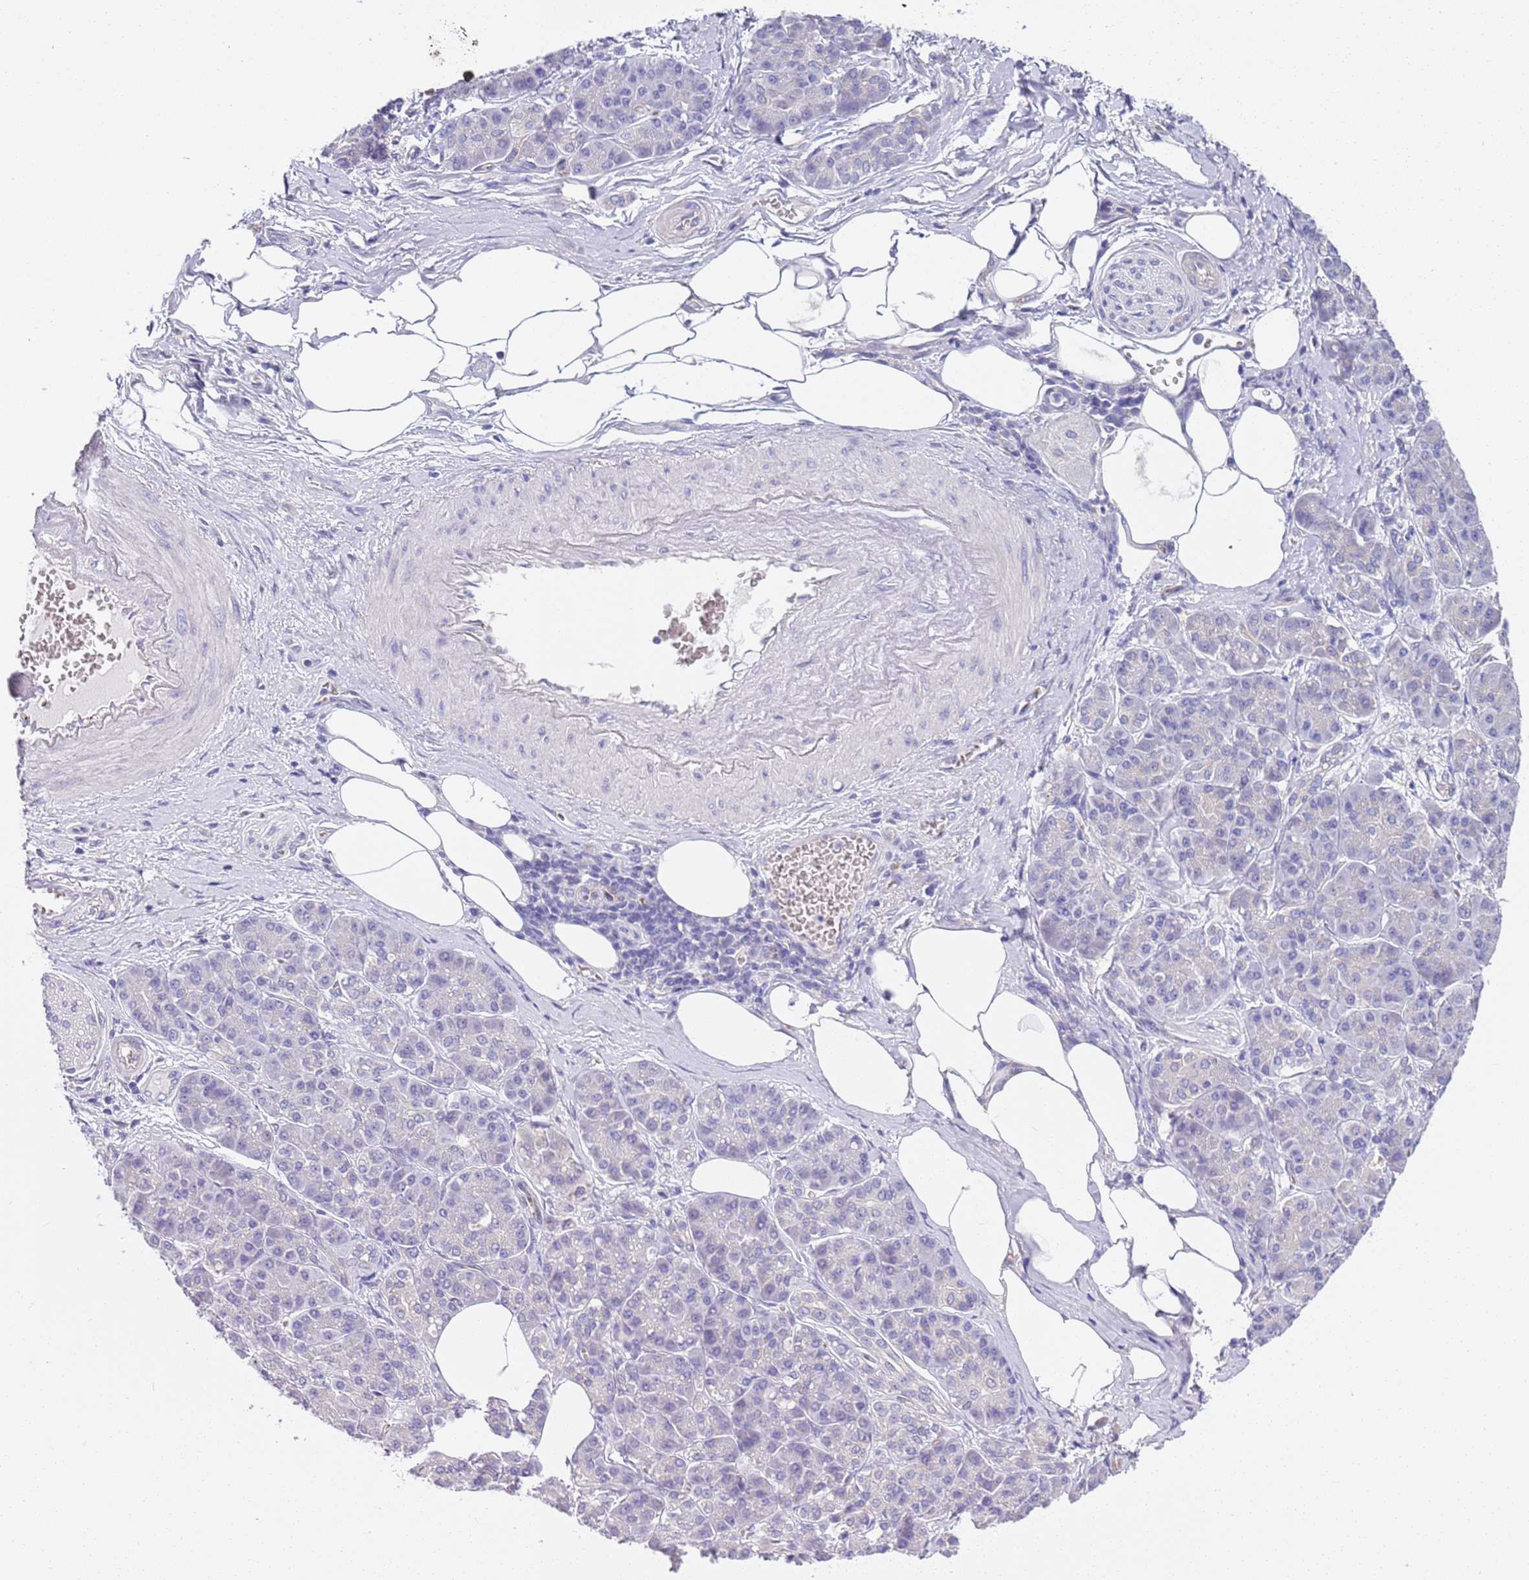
{"staining": {"intensity": "negative", "quantity": "none", "location": "none"}, "tissue": "pancreatic cancer", "cell_type": "Tumor cells", "image_type": "cancer", "snomed": [{"axis": "morphology", "description": "Adenocarcinoma, NOS"}, {"axis": "topography", "description": "Pancreas"}], "caption": "A photomicrograph of pancreatic cancer (adenocarcinoma) stained for a protein reveals no brown staining in tumor cells. (DAB immunohistochemistry (IHC) visualized using brightfield microscopy, high magnification).", "gene": "BRMS1L", "patient": {"sex": "male", "age": 57}}